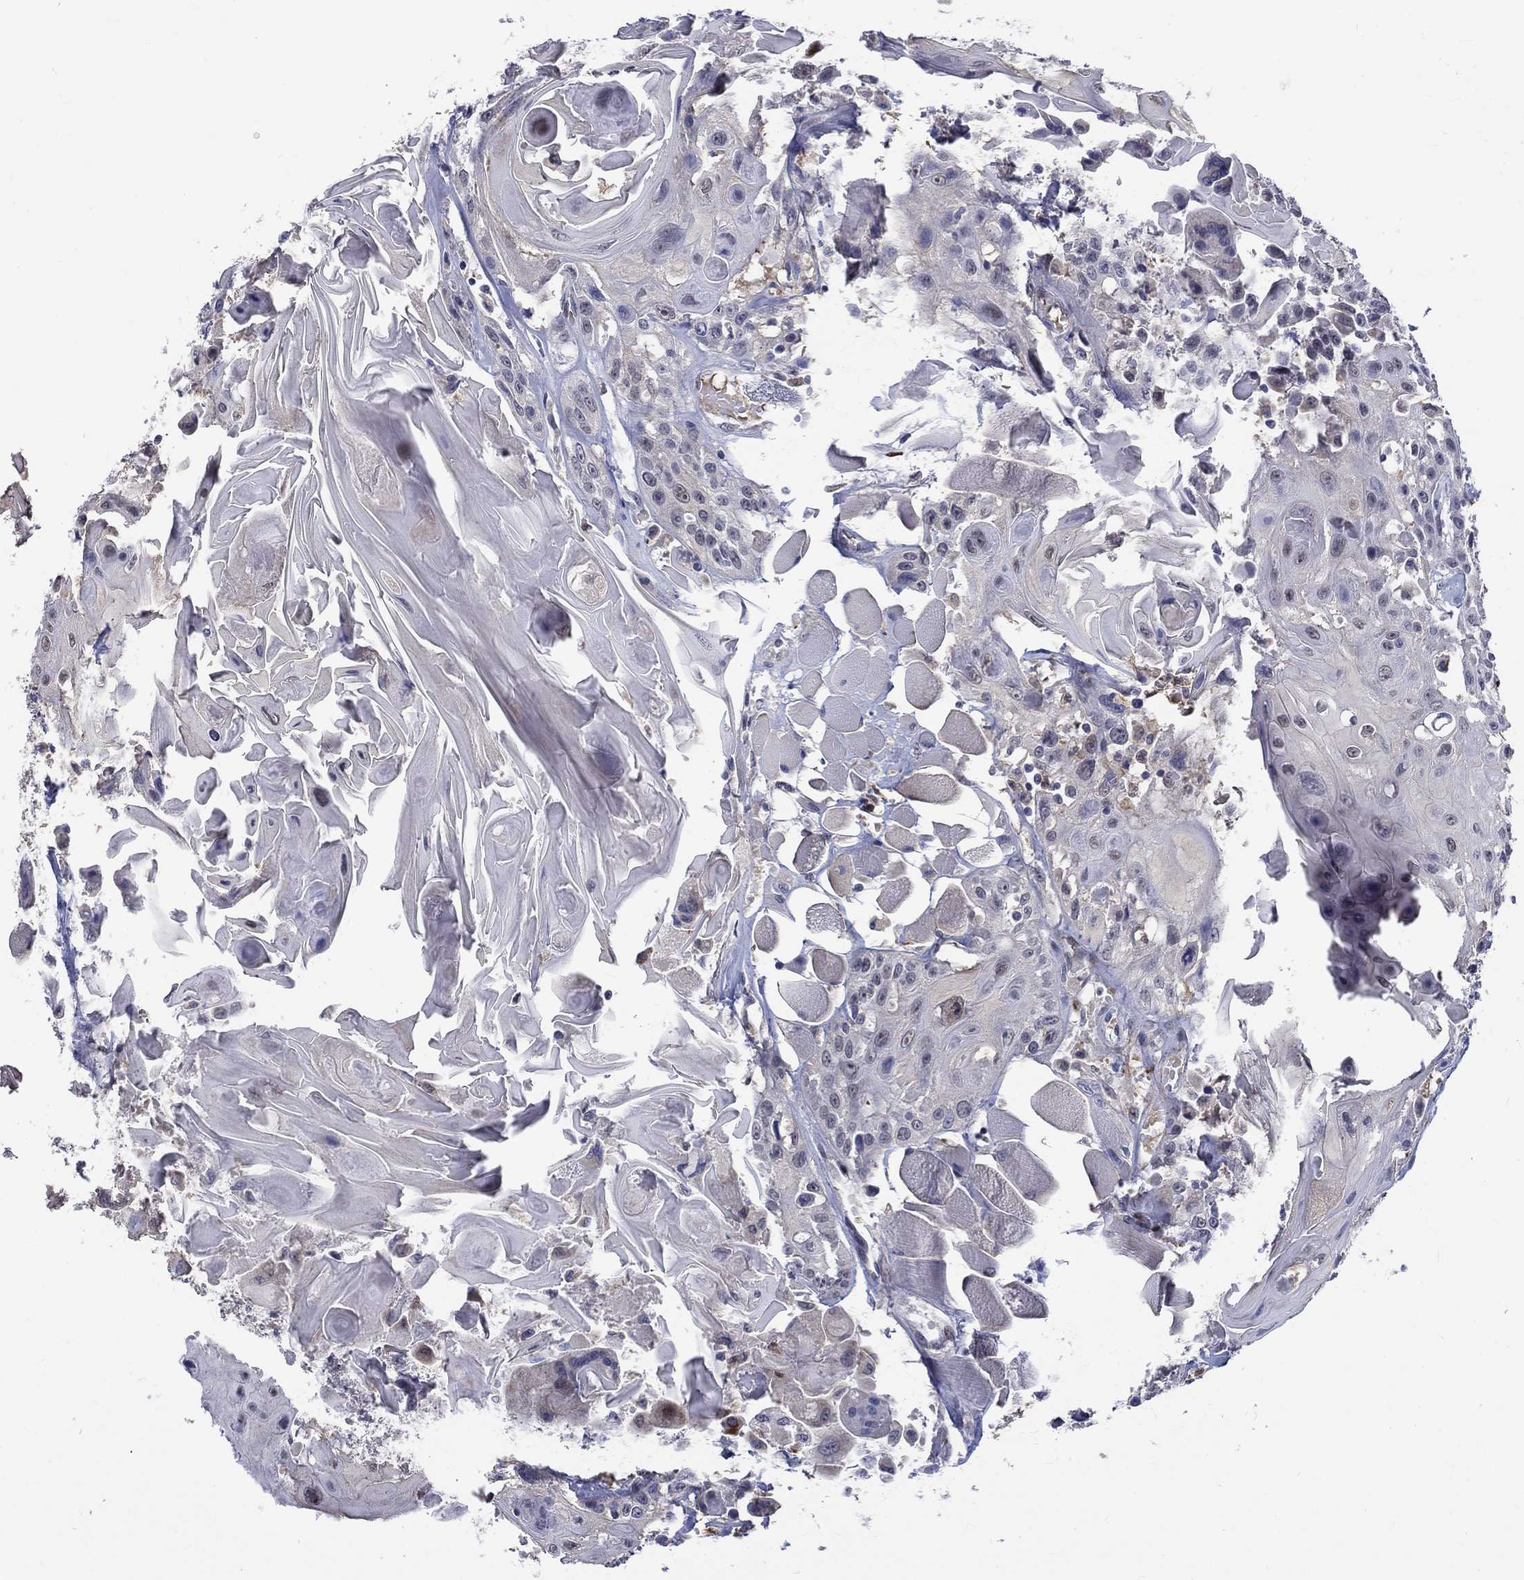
{"staining": {"intensity": "negative", "quantity": "none", "location": "none"}, "tissue": "head and neck cancer", "cell_type": "Tumor cells", "image_type": "cancer", "snomed": [{"axis": "morphology", "description": "Squamous cell carcinoma, NOS"}, {"axis": "topography", "description": "Head-Neck"}], "caption": "Immunohistochemistry of human head and neck squamous cell carcinoma demonstrates no positivity in tumor cells.", "gene": "ST6GALNAC1", "patient": {"sex": "female", "age": 59}}